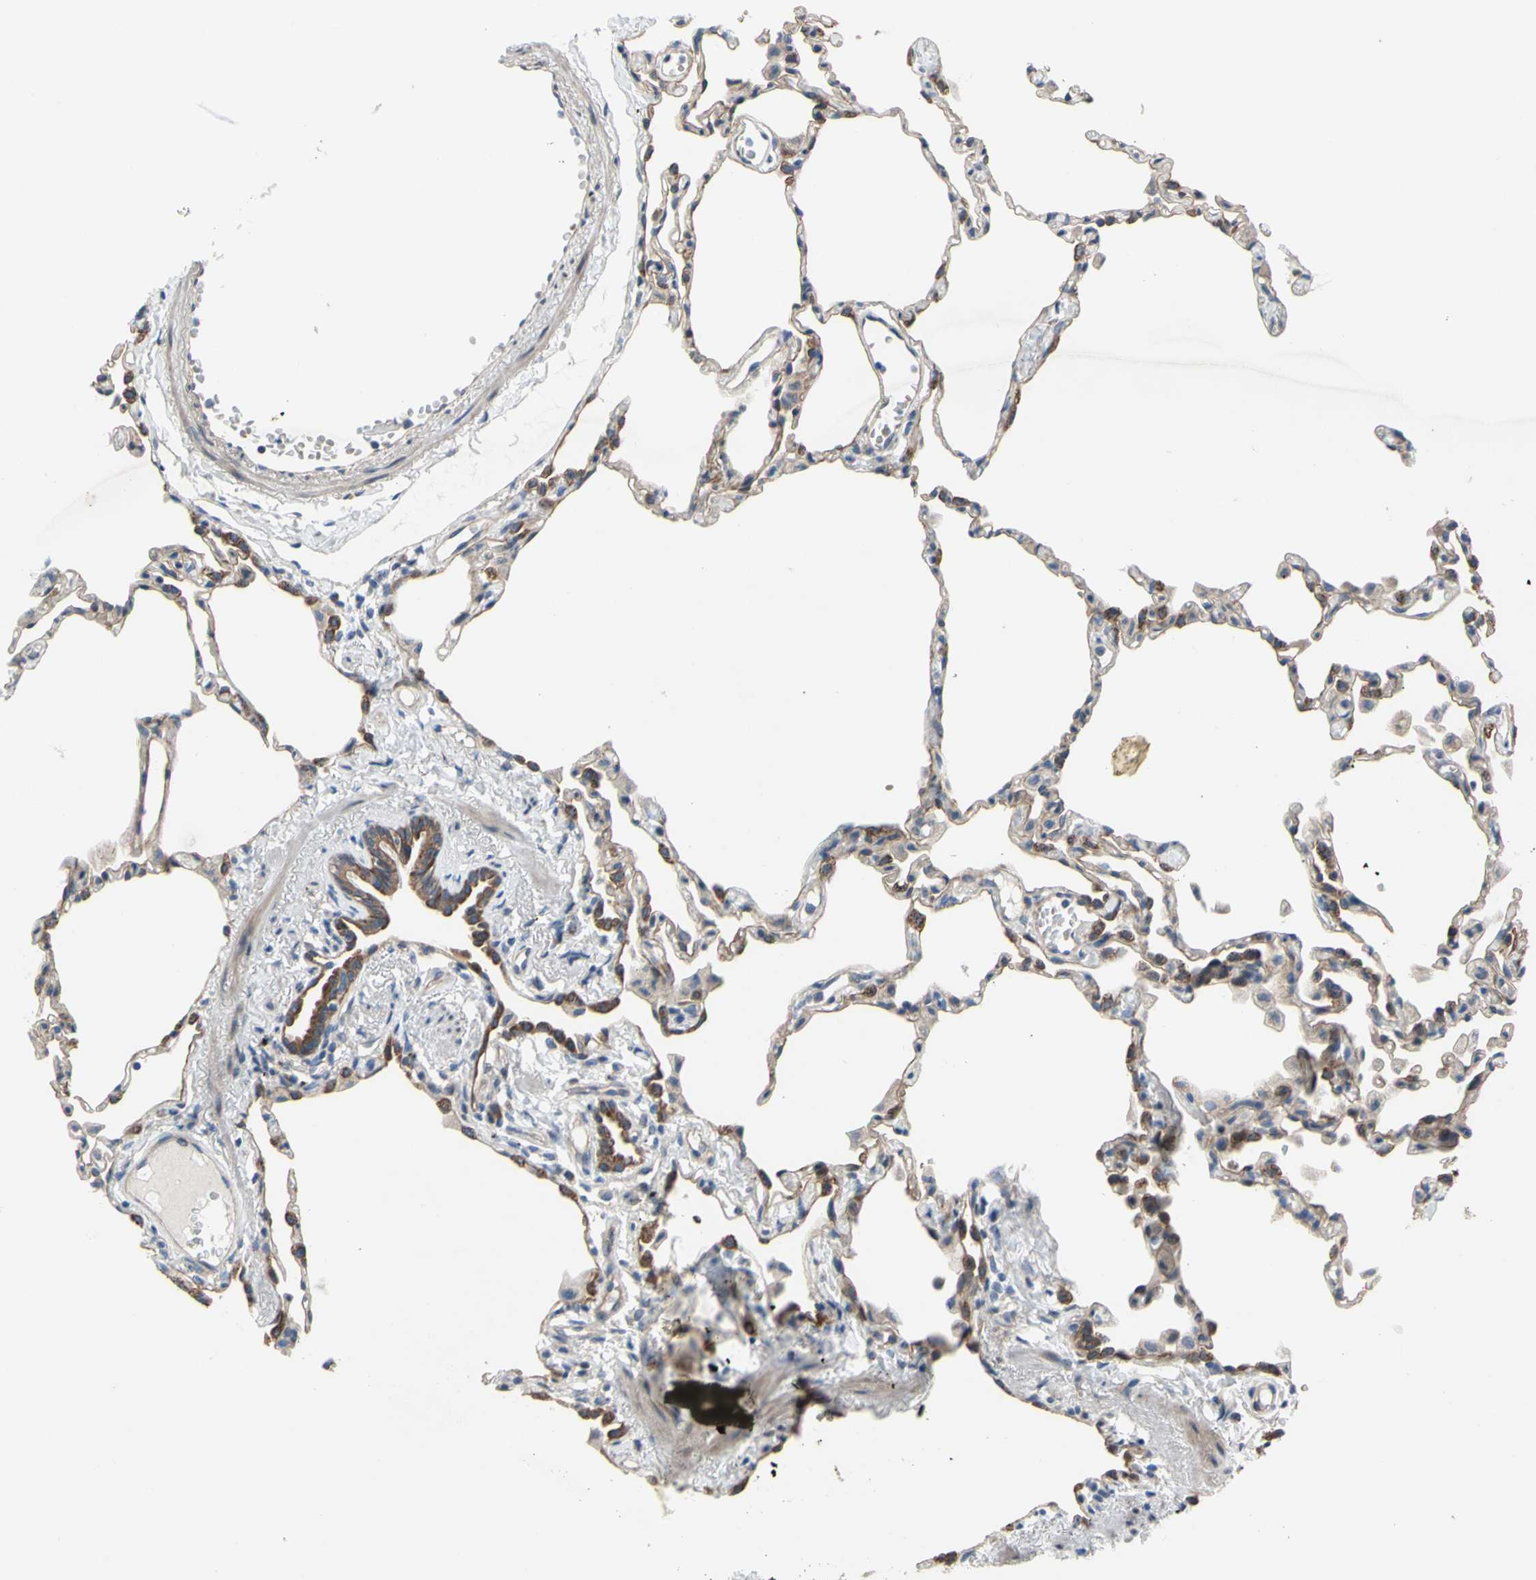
{"staining": {"intensity": "moderate", "quantity": "<25%", "location": "cytoplasmic/membranous"}, "tissue": "lung", "cell_type": "Alveolar cells", "image_type": "normal", "snomed": [{"axis": "morphology", "description": "Normal tissue, NOS"}, {"axis": "topography", "description": "Lung"}], "caption": "Protein expression analysis of unremarkable lung displays moderate cytoplasmic/membranous positivity in about <25% of alveolar cells.", "gene": "GRAMD2B", "patient": {"sex": "female", "age": 49}}